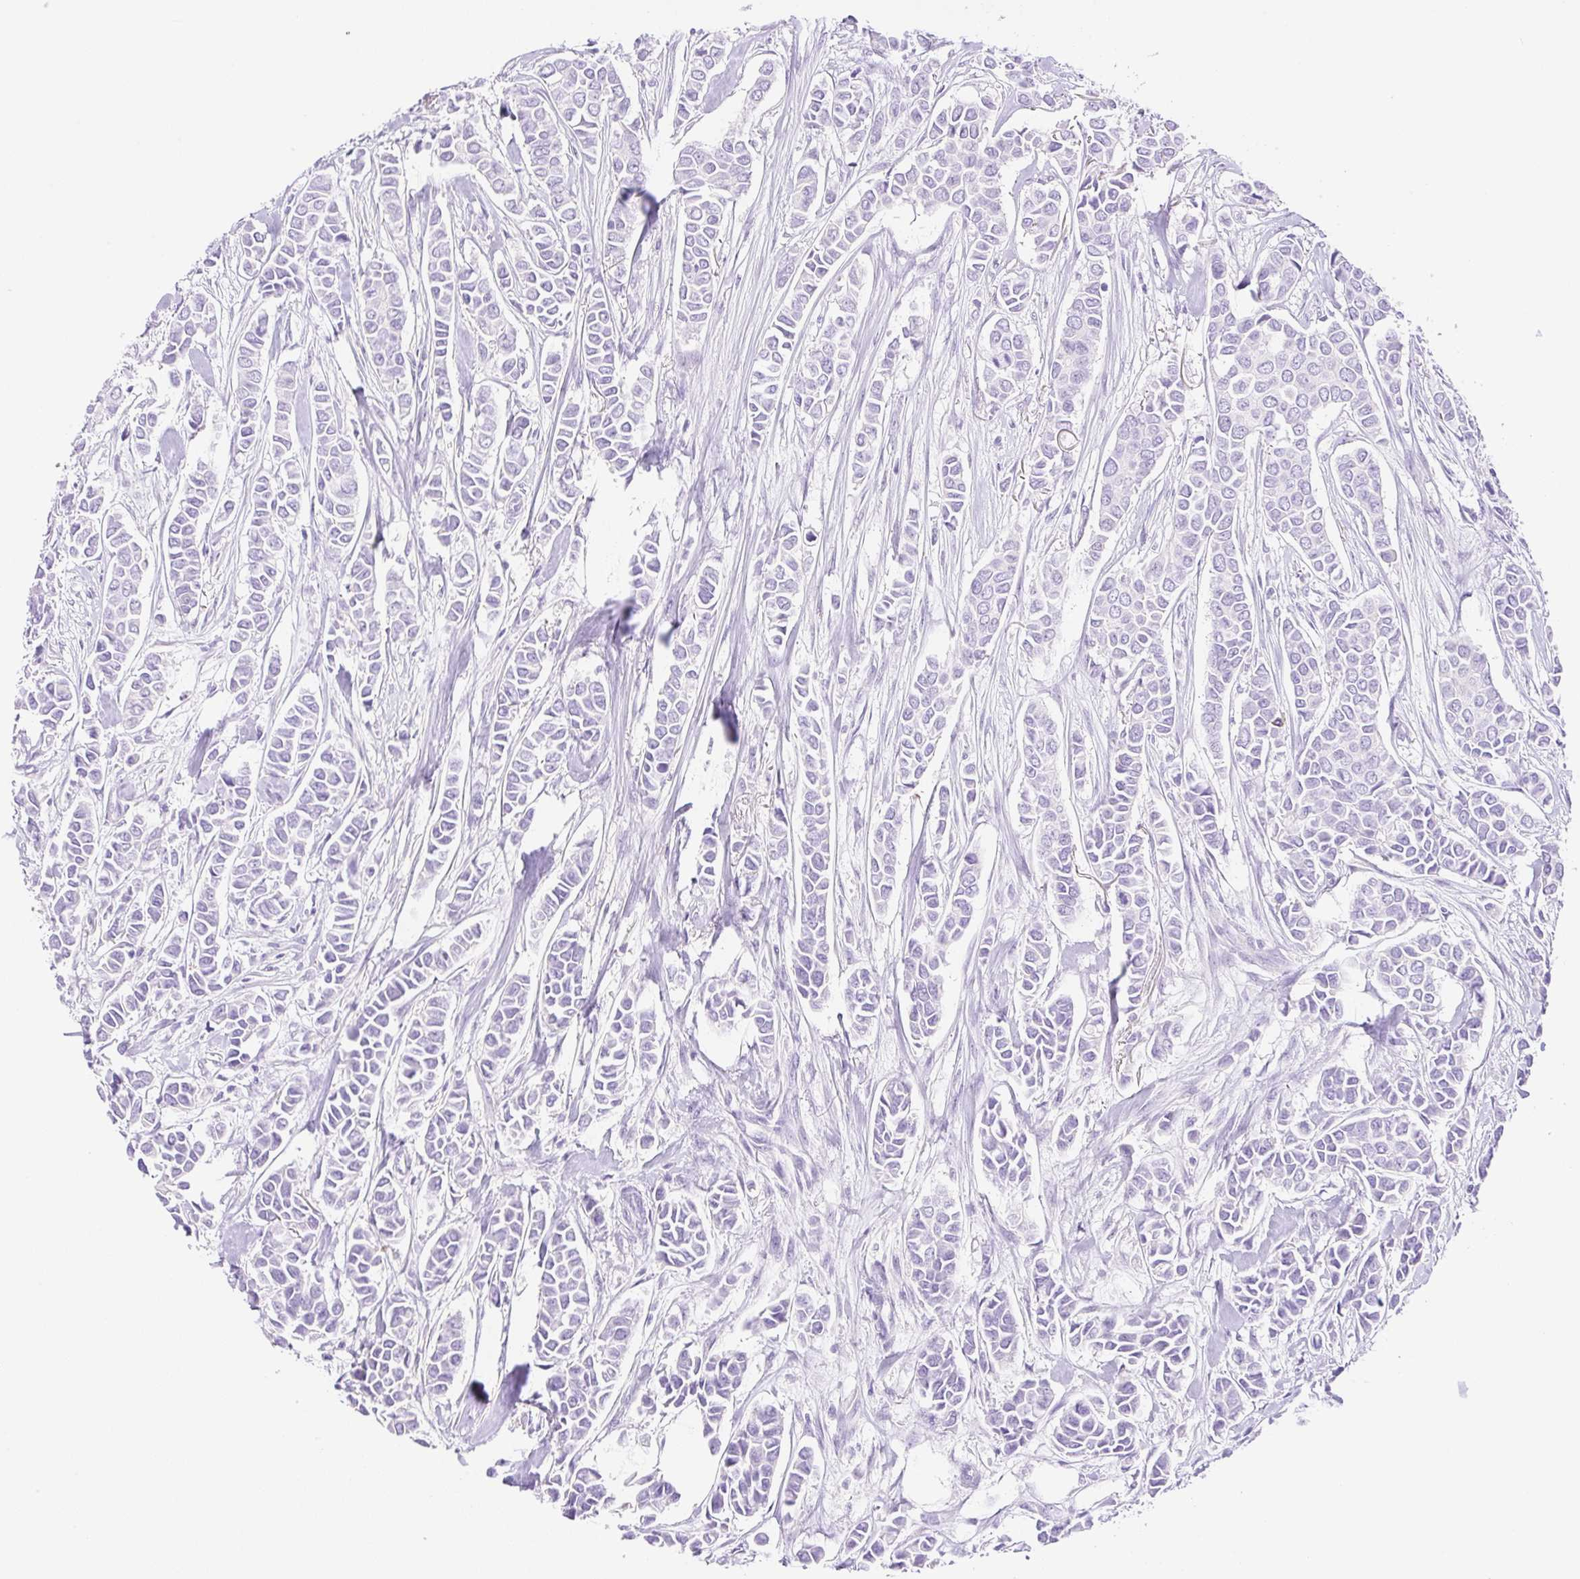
{"staining": {"intensity": "negative", "quantity": "none", "location": "none"}, "tissue": "breast cancer", "cell_type": "Tumor cells", "image_type": "cancer", "snomed": [{"axis": "morphology", "description": "Duct carcinoma"}, {"axis": "topography", "description": "Breast"}], "caption": "Immunohistochemistry of human breast intraductal carcinoma reveals no expression in tumor cells.", "gene": "NDST3", "patient": {"sex": "female", "age": 84}}